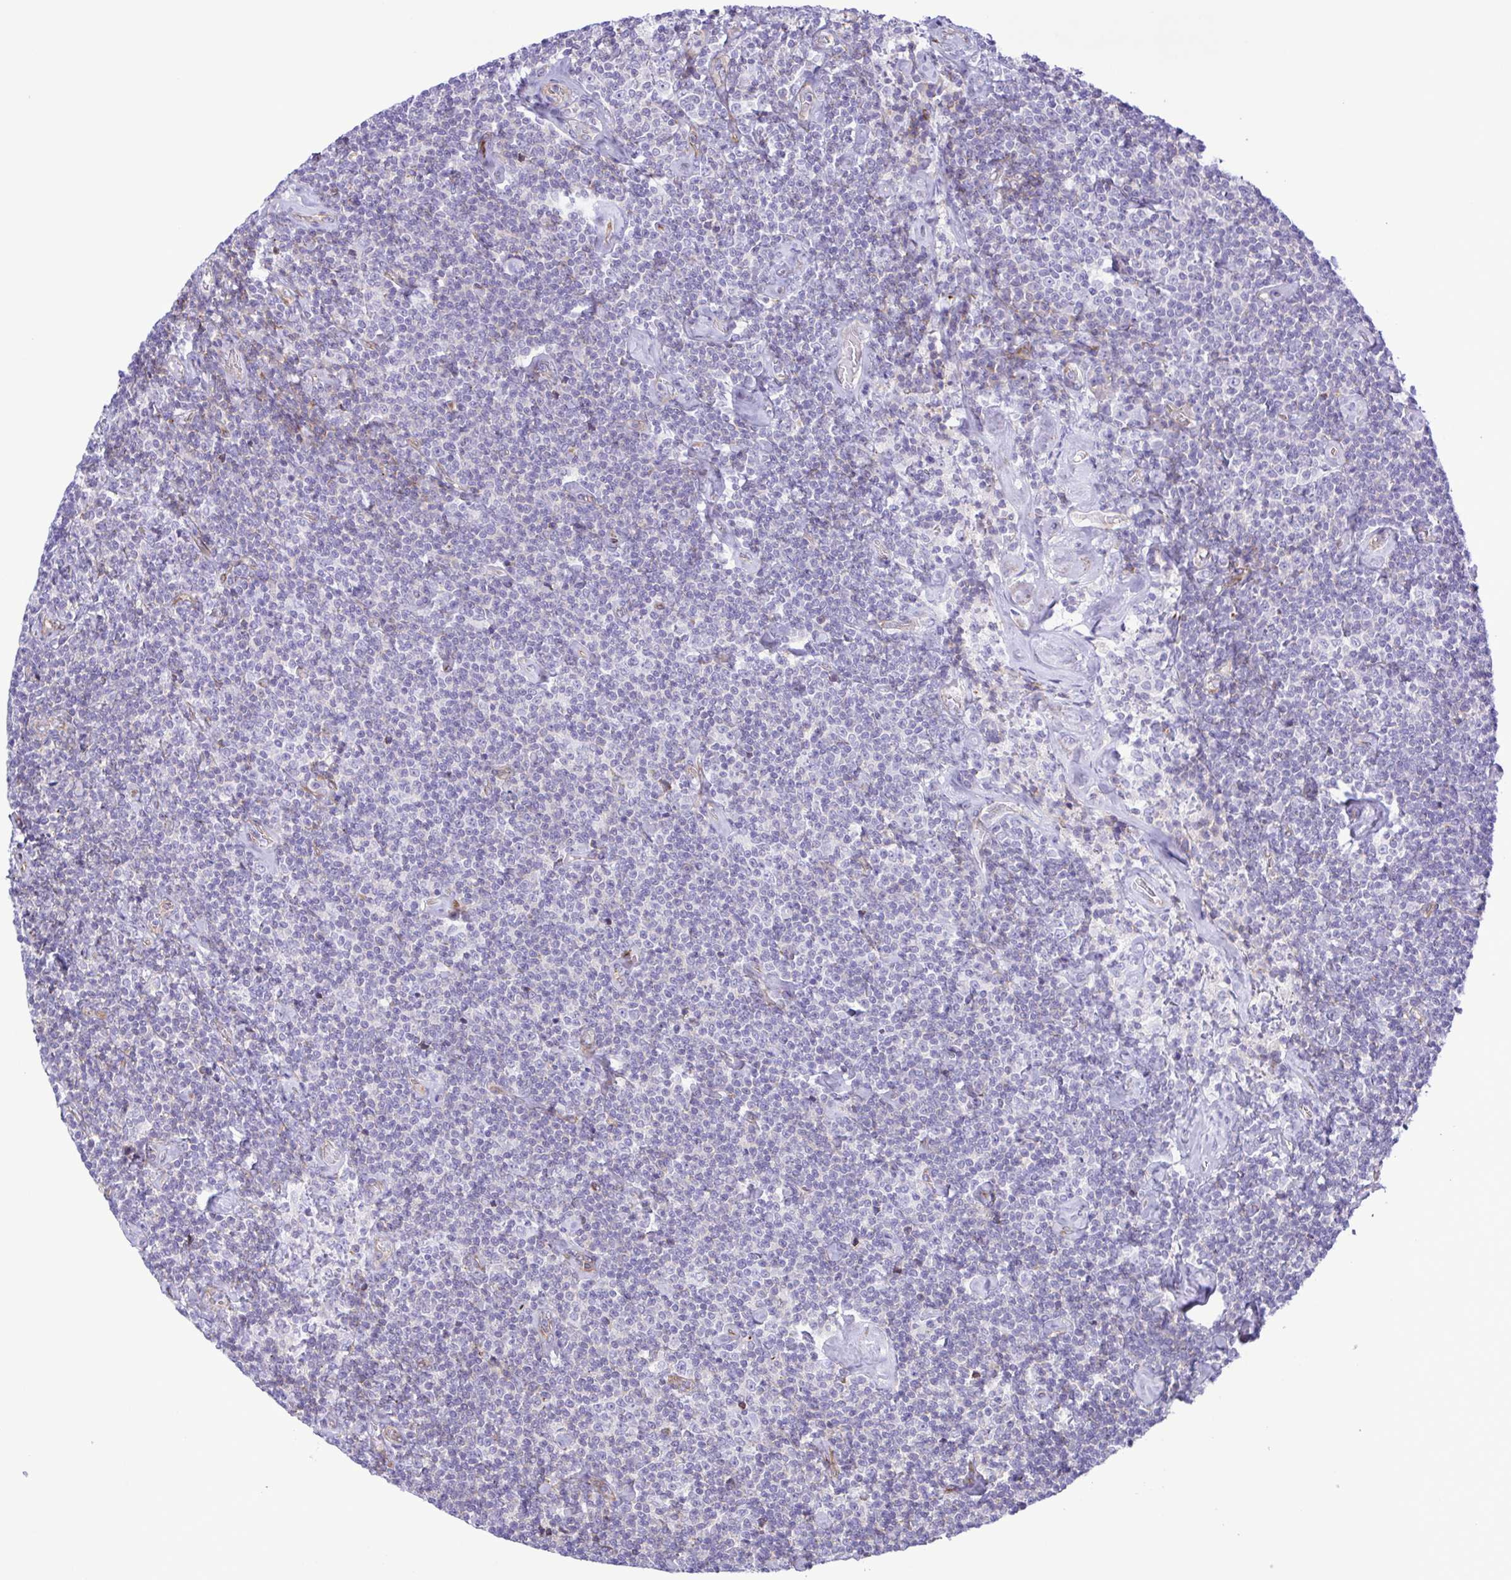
{"staining": {"intensity": "negative", "quantity": "none", "location": "none"}, "tissue": "lymphoma", "cell_type": "Tumor cells", "image_type": "cancer", "snomed": [{"axis": "morphology", "description": "Malignant lymphoma, non-Hodgkin's type, Low grade"}, {"axis": "topography", "description": "Lymph node"}], "caption": "Protein analysis of lymphoma exhibits no significant positivity in tumor cells. Nuclei are stained in blue.", "gene": "FLT1", "patient": {"sex": "male", "age": 81}}